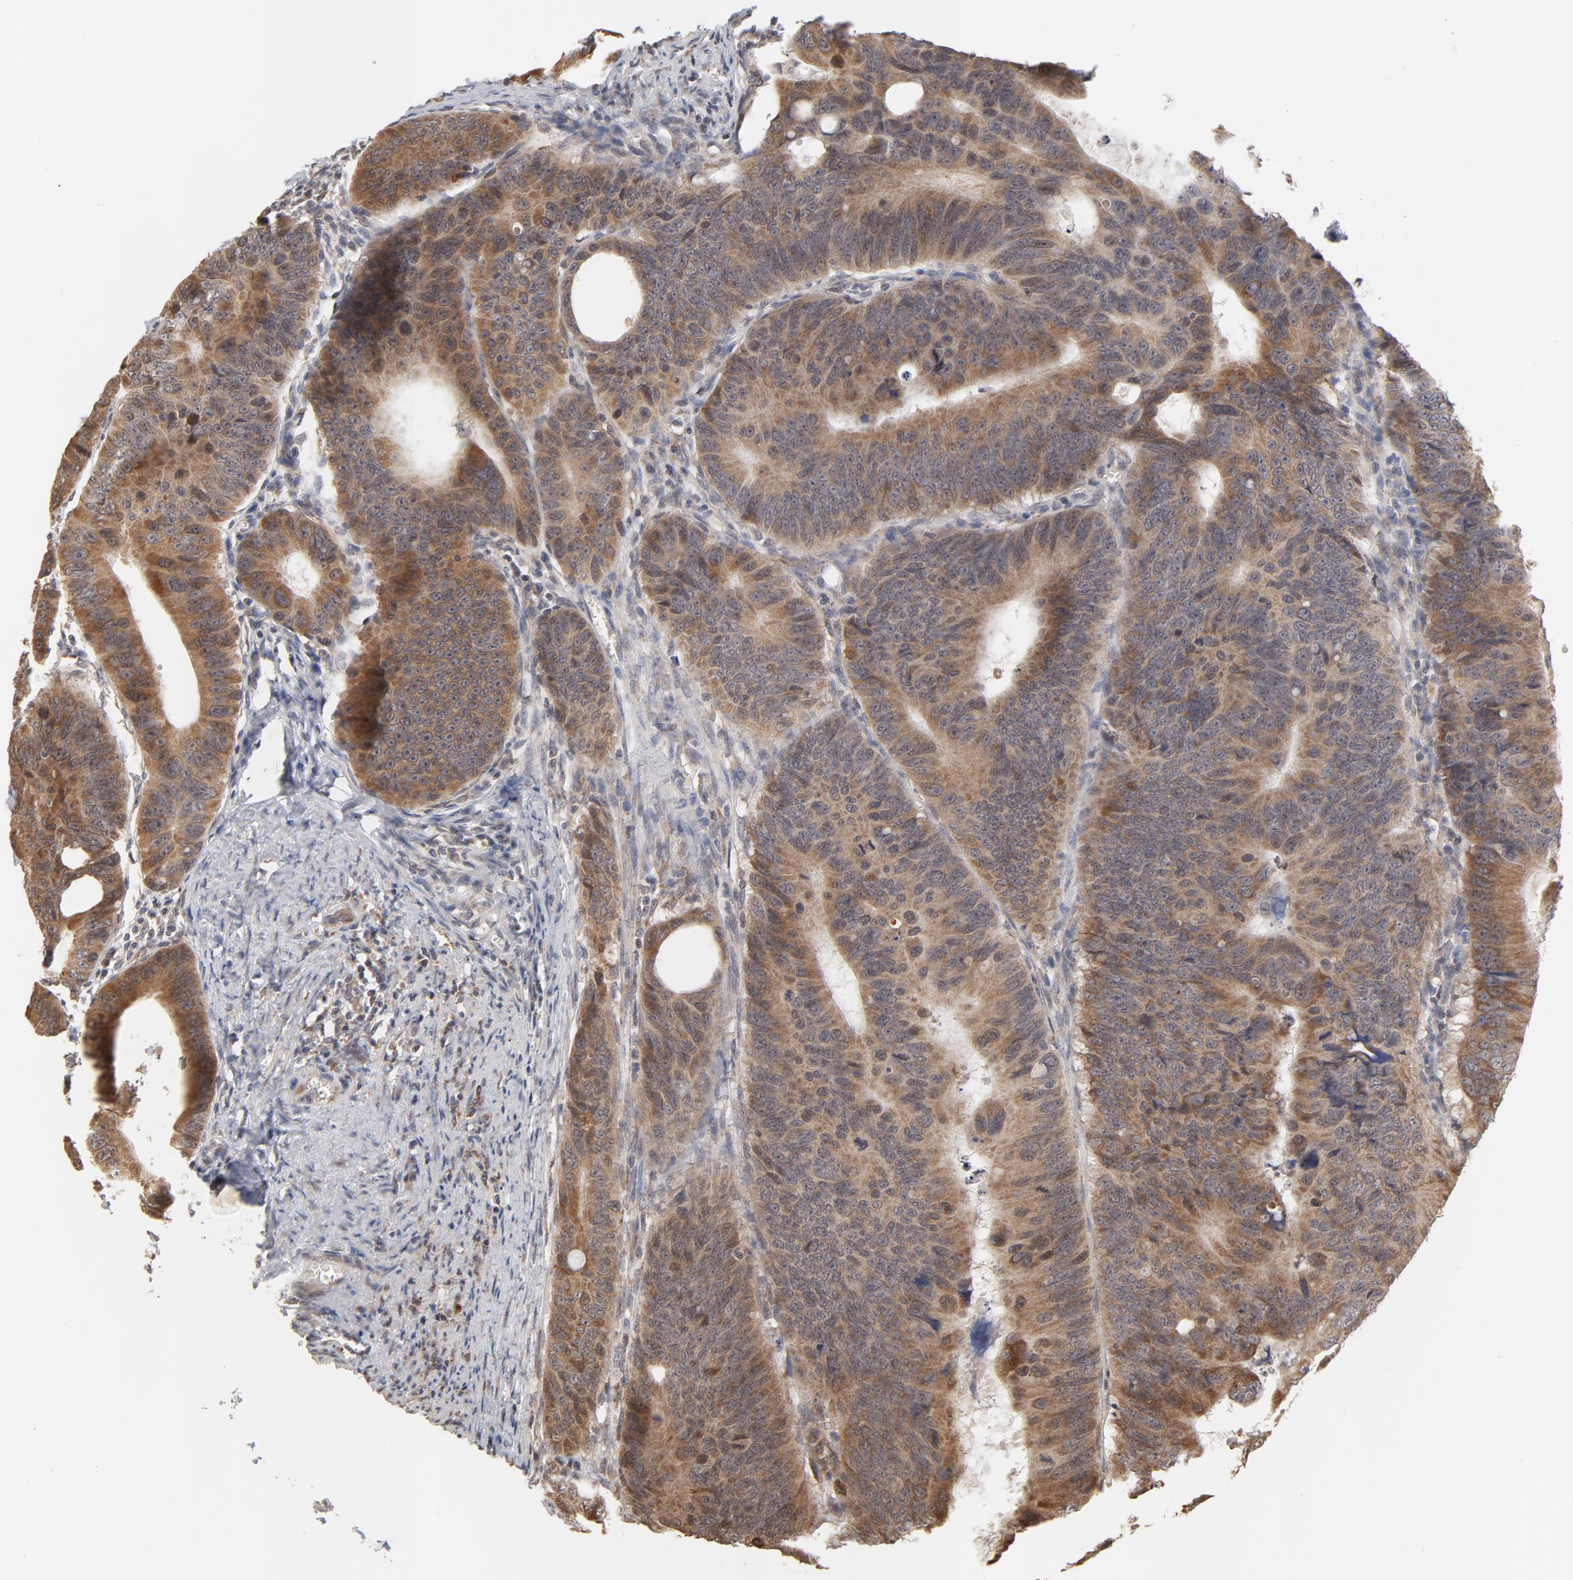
{"staining": {"intensity": "moderate", "quantity": ">75%", "location": "cytoplasmic/membranous"}, "tissue": "colorectal cancer", "cell_type": "Tumor cells", "image_type": "cancer", "snomed": [{"axis": "morphology", "description": "Adenocarcinoma, NOS"}, {"axis": "topography", "description": "Colon"}], "caption": "High-power microscopy captured an immunohistochemistry (IHC) photomicrograph of colorectal cancer, revealing moderate cytoplasmic/membranous positivity in about >75% of tumor cells. (brown staining indicates protein expression, while blue staining denotes nuclei).", "gene": "ARIH1", "patient": {"sex": "female", "age": 55}}